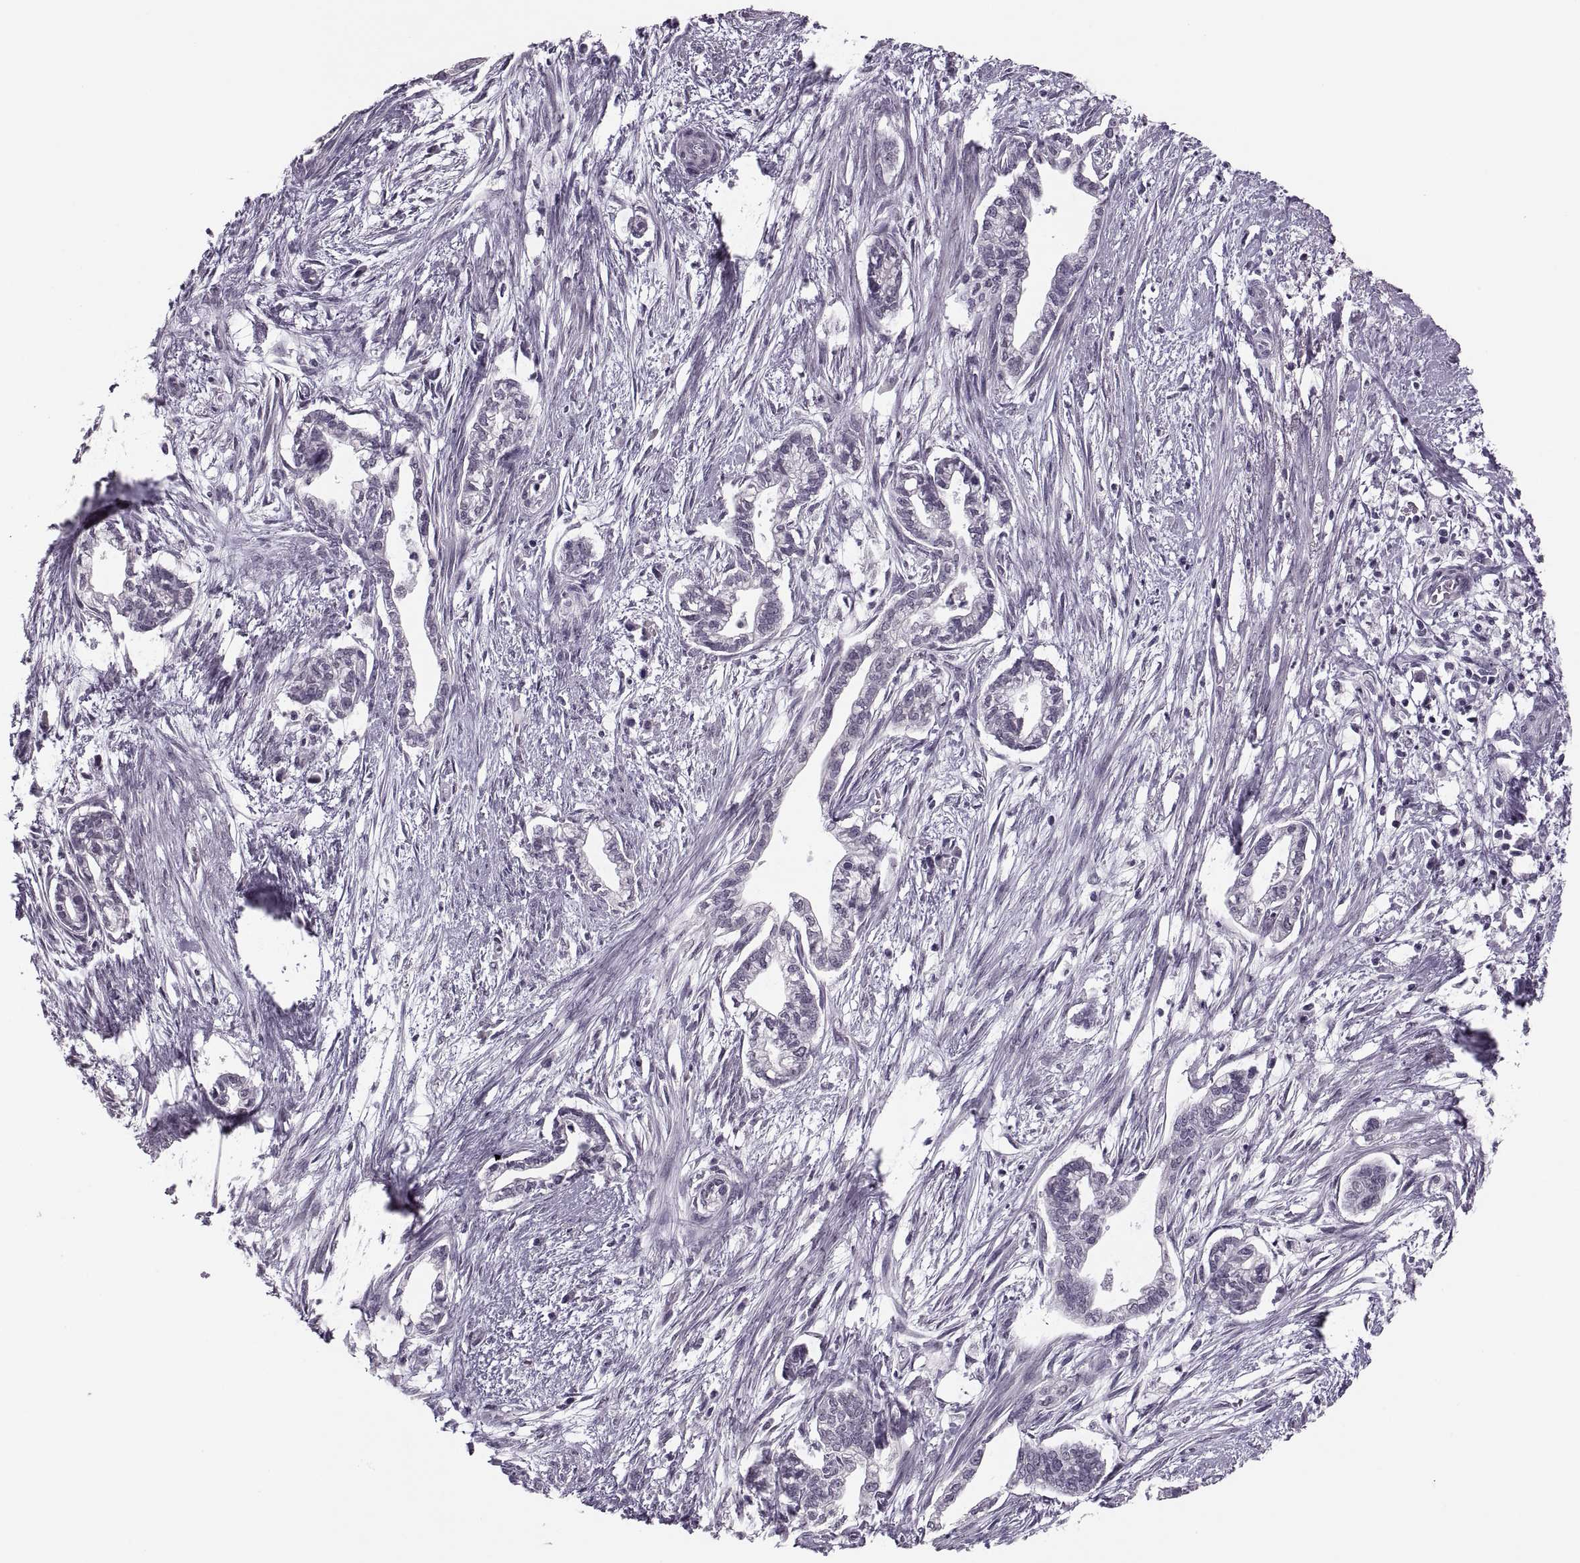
{"staining": {"intensity": "negative", "quantity": "none", "location": "none"}, "tissue": "cervical cancer", "cell_type": "Tumor cells", "image_type": "cancer", "snomed": [{"axis": "morphology", "description": "Adenocarcinoma, NOS"}, {"axis": "topography", "description": "Cervix"}], "caption": "The immunohistochemistry (IHC) micrograph has no significant staining in tumor cells of cervical adenocarcinoma tissue.", "gene": "PAGE5", "patient": {"sex": "female", "age": 62}}